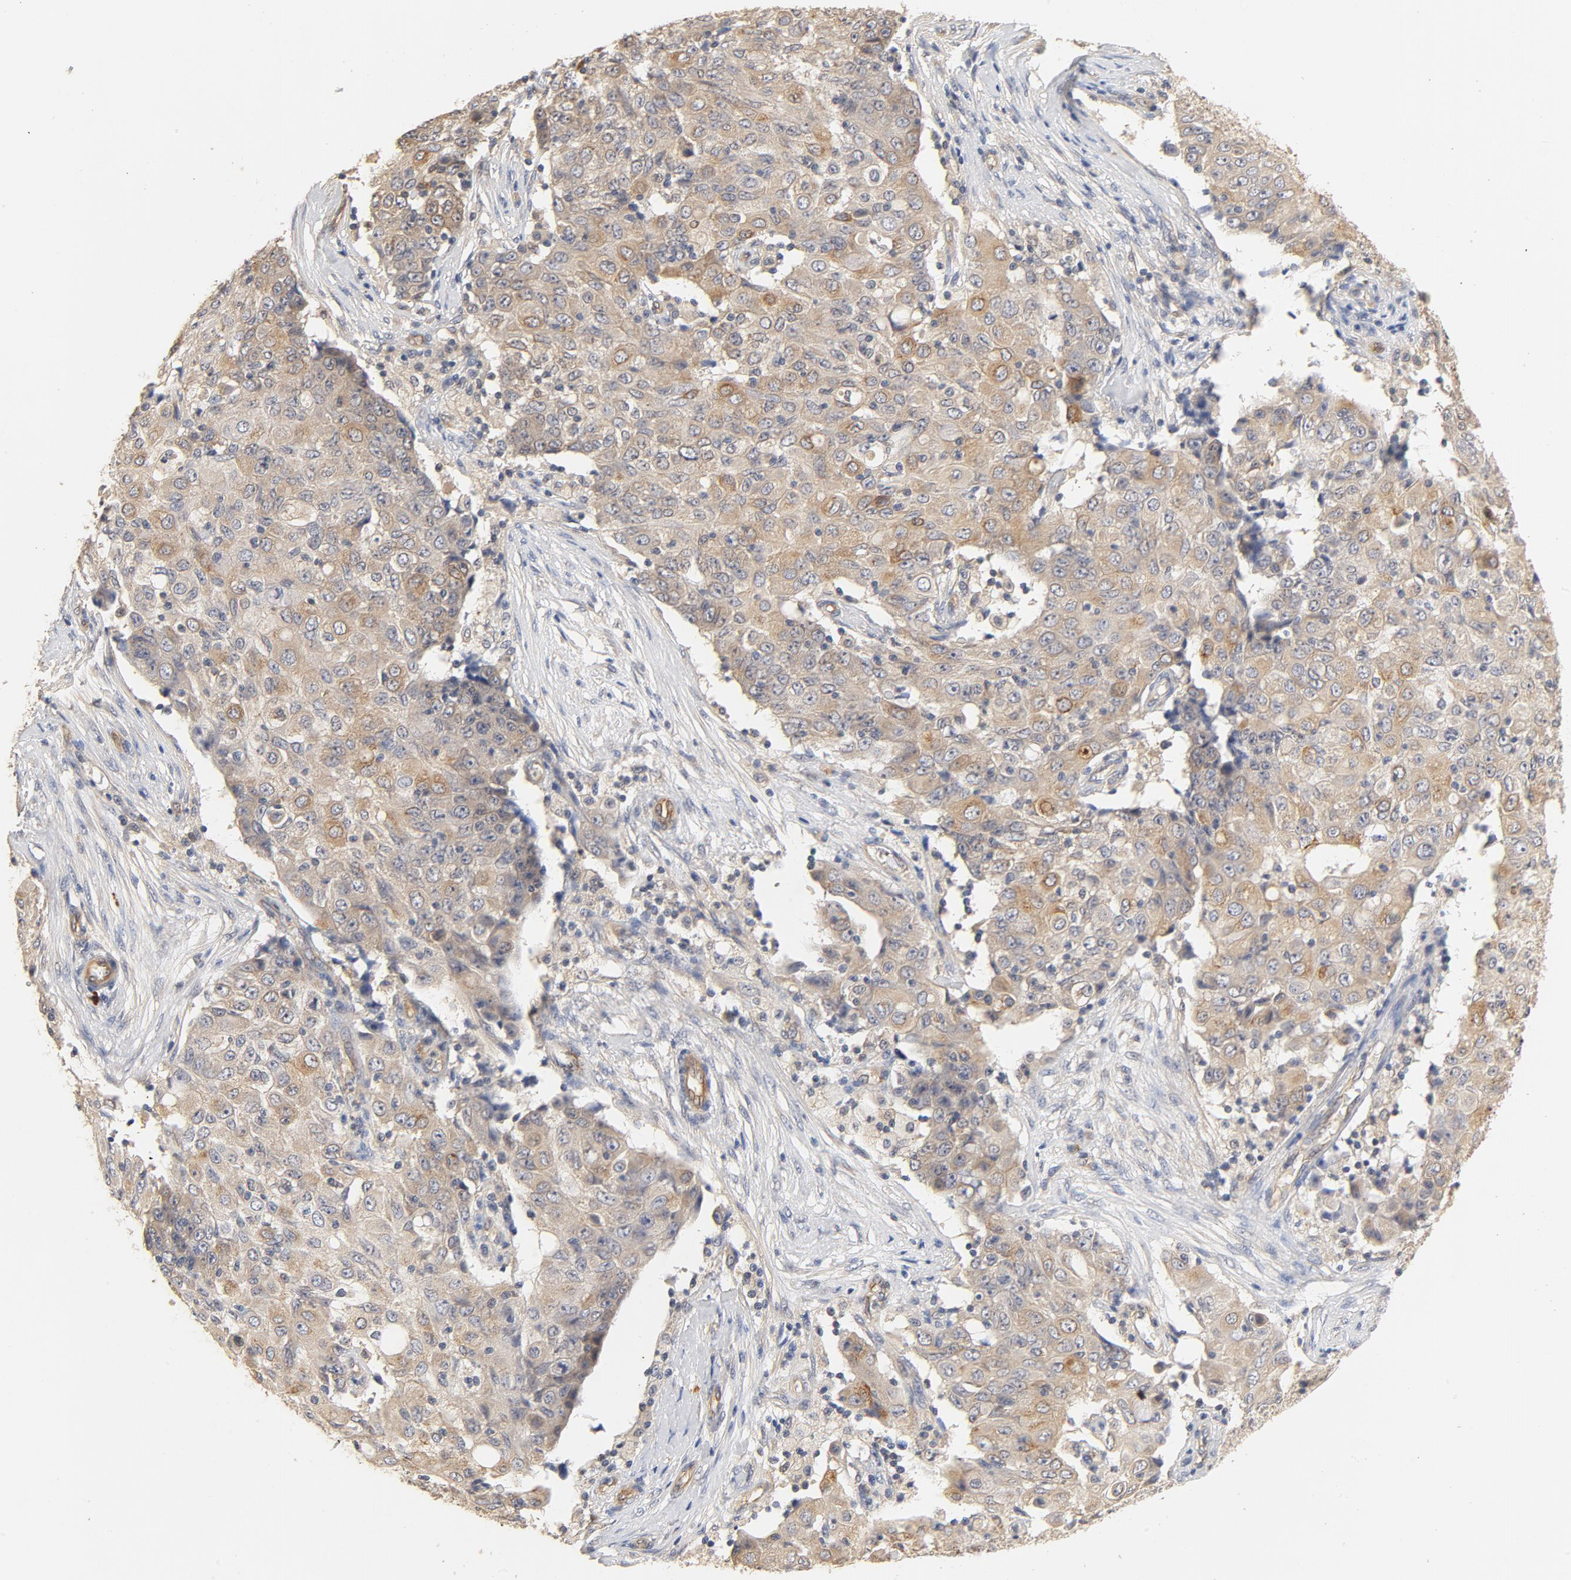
{"staining": {"intensity": "weak", "quantity": ">75%", "location": "cytoplasmic/membranous"}, "tissue": "ovarian cancer", "cell_type": "Tumor cells", "image_type": "cancer", "snomed": [{"axis": "morphology", "description": "Carcinoma, endometroid"}, {"axis": "topography", "description": "Ovary"}], "caption": "Tumor cells reveal weak cytoplasmic/membranous staining in approximately >75% of cells in ovarian cancer (endometroid carcinoma).", "gene": "UBE2J1", "patient": {"sex": "female", "age": 42}}